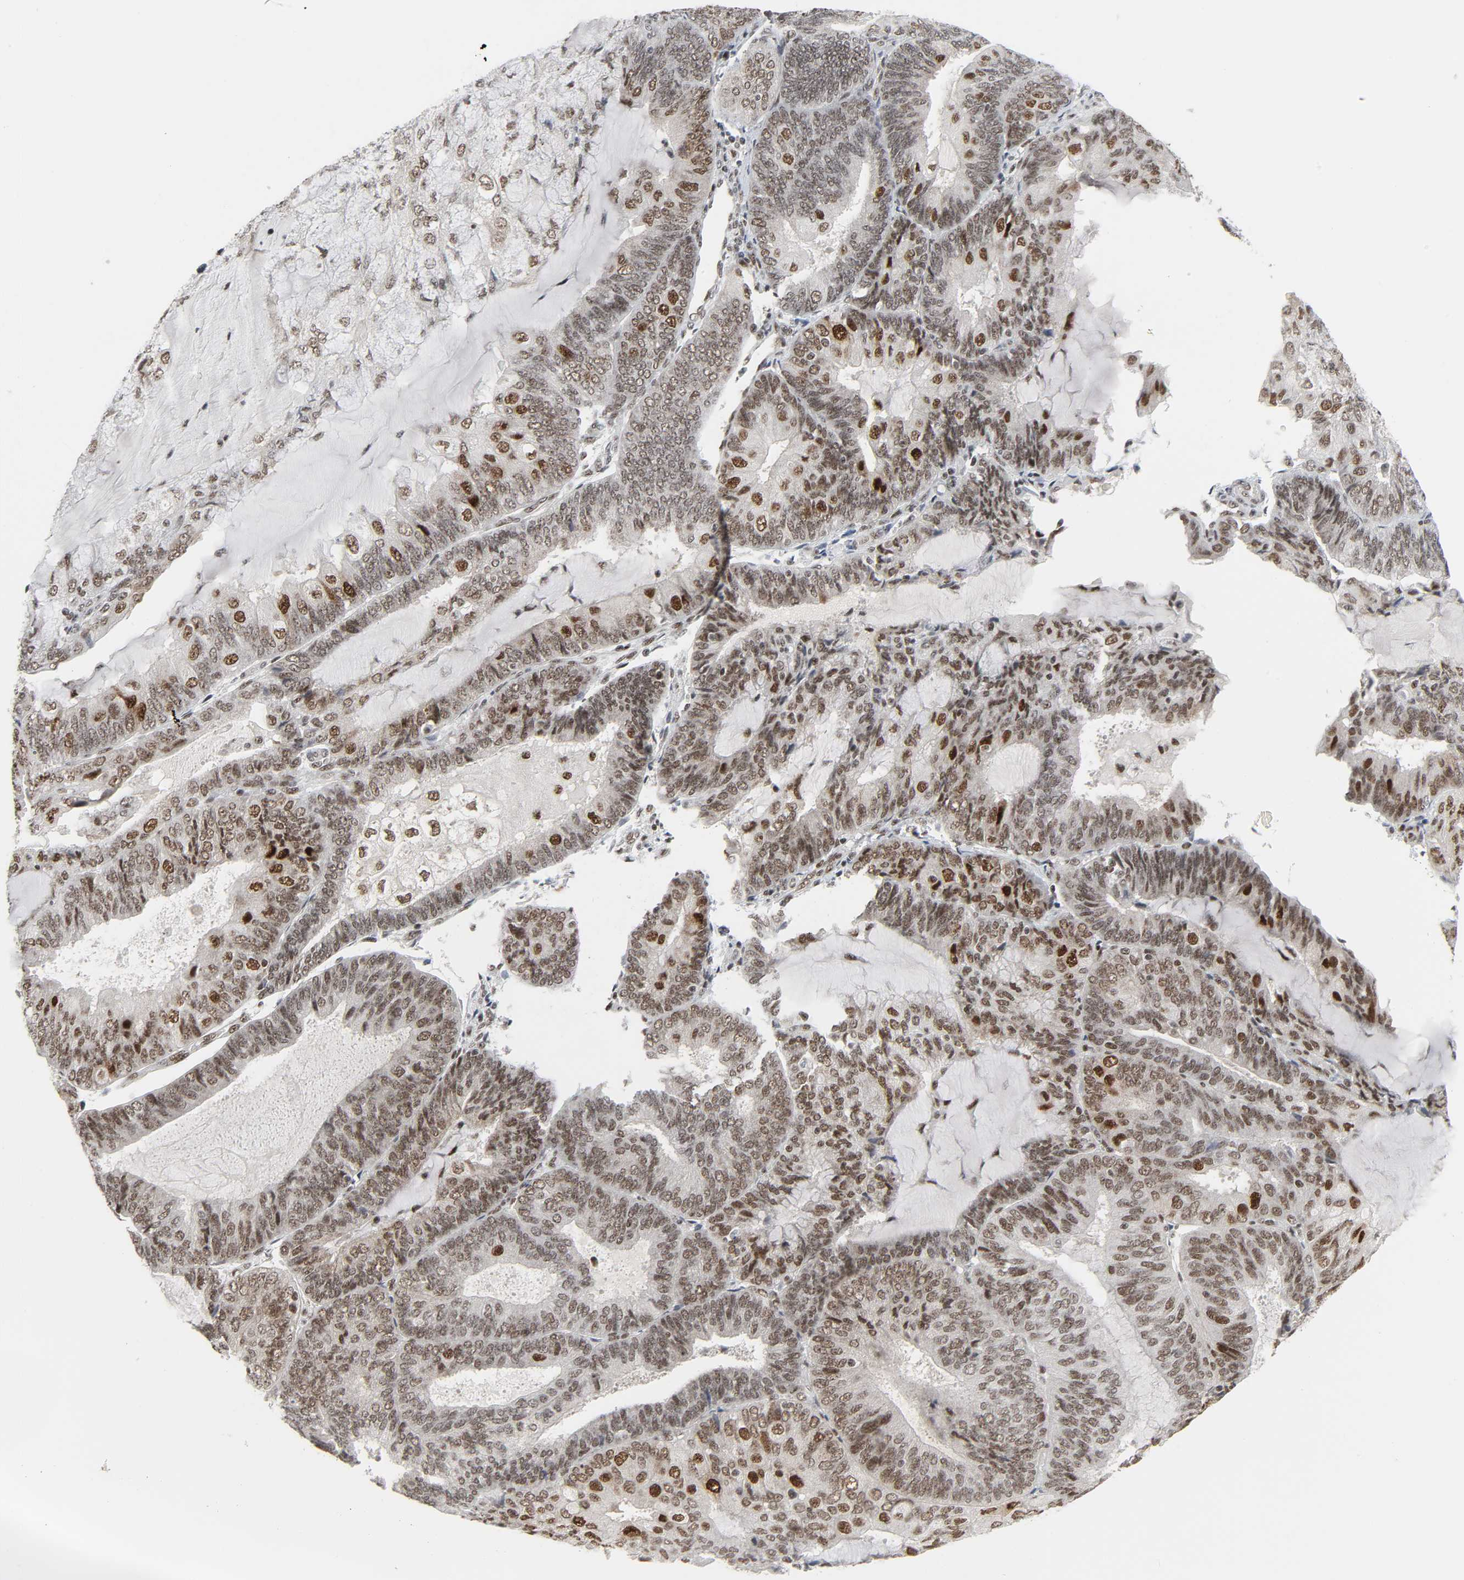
{"staining": {"intensity": "moderate", "quantity": ">75%", "location": "nuclear"}, "tissue": "endometrial cancer", "cell_type": "Tumor cells", "image_type": "cancer", "snomed": [{"axis": "morphology", "description": "Adenocarcinoma, NOS"}, {"axis": "topography", "description": "Endometrium"}], "caption": "Human endometrial cancer stained with a protein marker shows moderate staining in tumor cells.", "gene": "CDK7", "patient": {"sex": "female", "age": 81}}